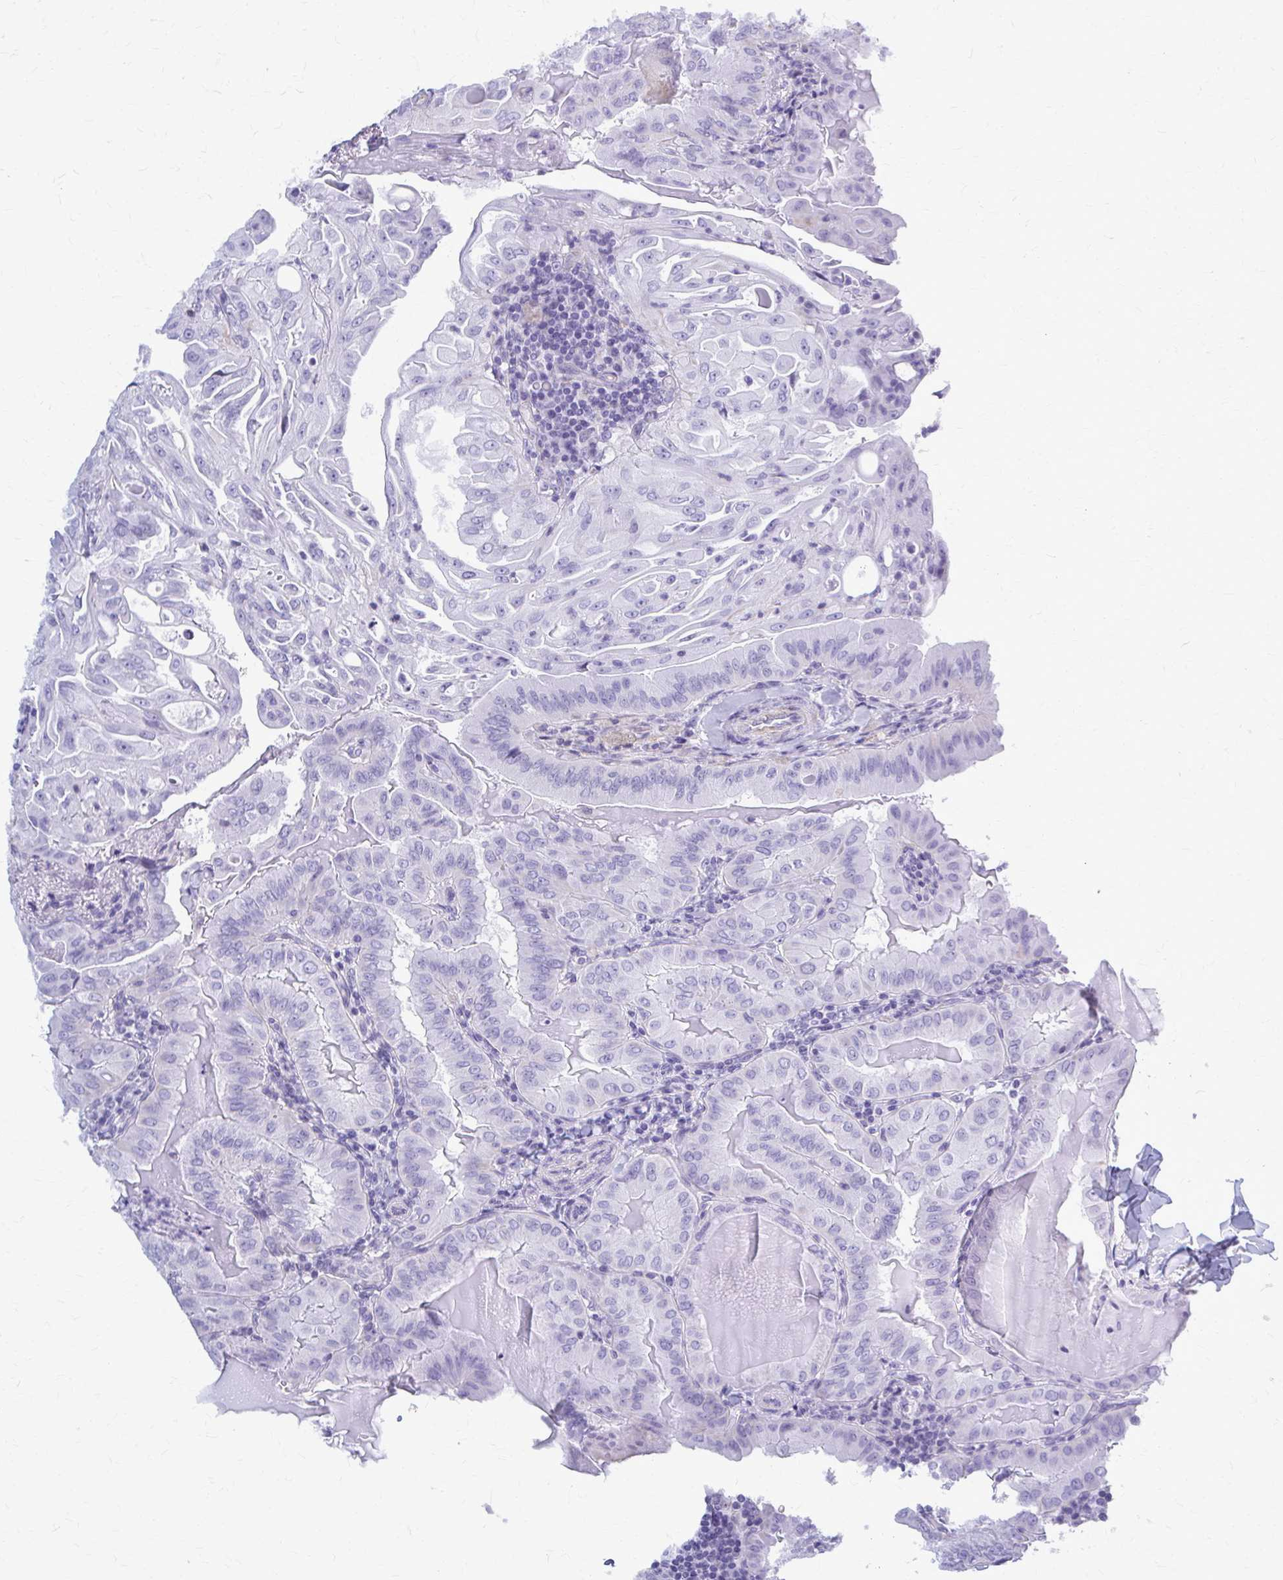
{"staining": {"intensity": "negative", "quantity": "none", "location": "none"}, "tissue": "thyroid cancer", "cell_type": "Tumor cells", "image_type": "cancer", "snomed": [{"axis": "morphology", "description": "Papillary adenocarcinoma, NOS"}, {"axis": "topography", "description": "Thyroid gland"}], "caption": "Thyroid cancer was stained to show a protein in brown. There is no significant expression in tumor cells.", "gene": "GFAP", "patient": {"sex": "female", "age": 68}}